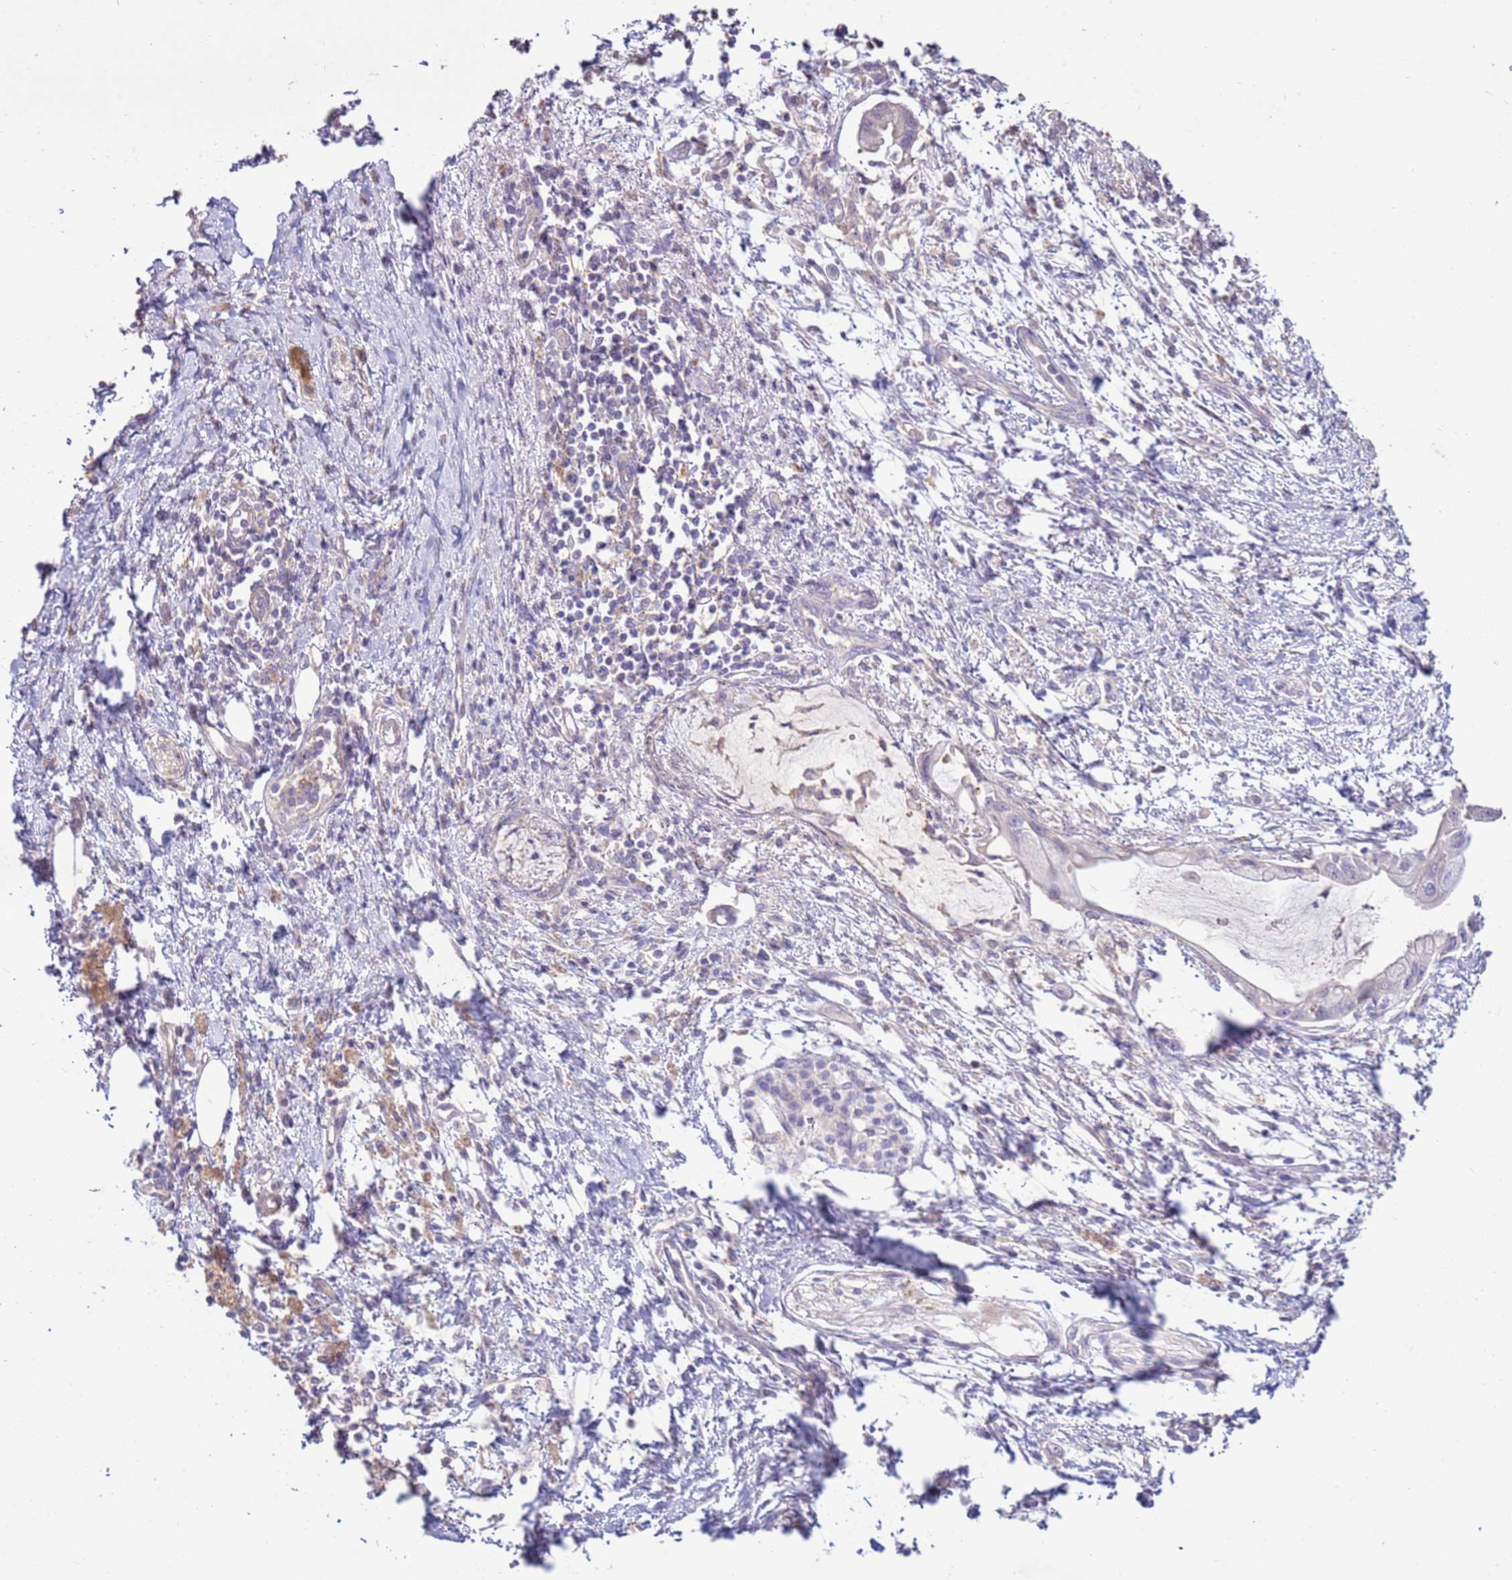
{"staining": {"intensity": "negative", "quantity": "none", "location": "none"}, "tissue": "pancreatic cancer", "cell_type": "Tumor cells", "image_type": "cancer", "snomed": [{"axis": "morphology", "description": "Adenocarcinoma, NOS"}, {"axis": "topography", "description": "Pancreas"}], "caption": "Immunohistochemistry of adenocarcinoma (pancreatic) shows no expression in tumor cells.", "gene": "EVA1B", "patient": {"sex": "male", "age": 48}}